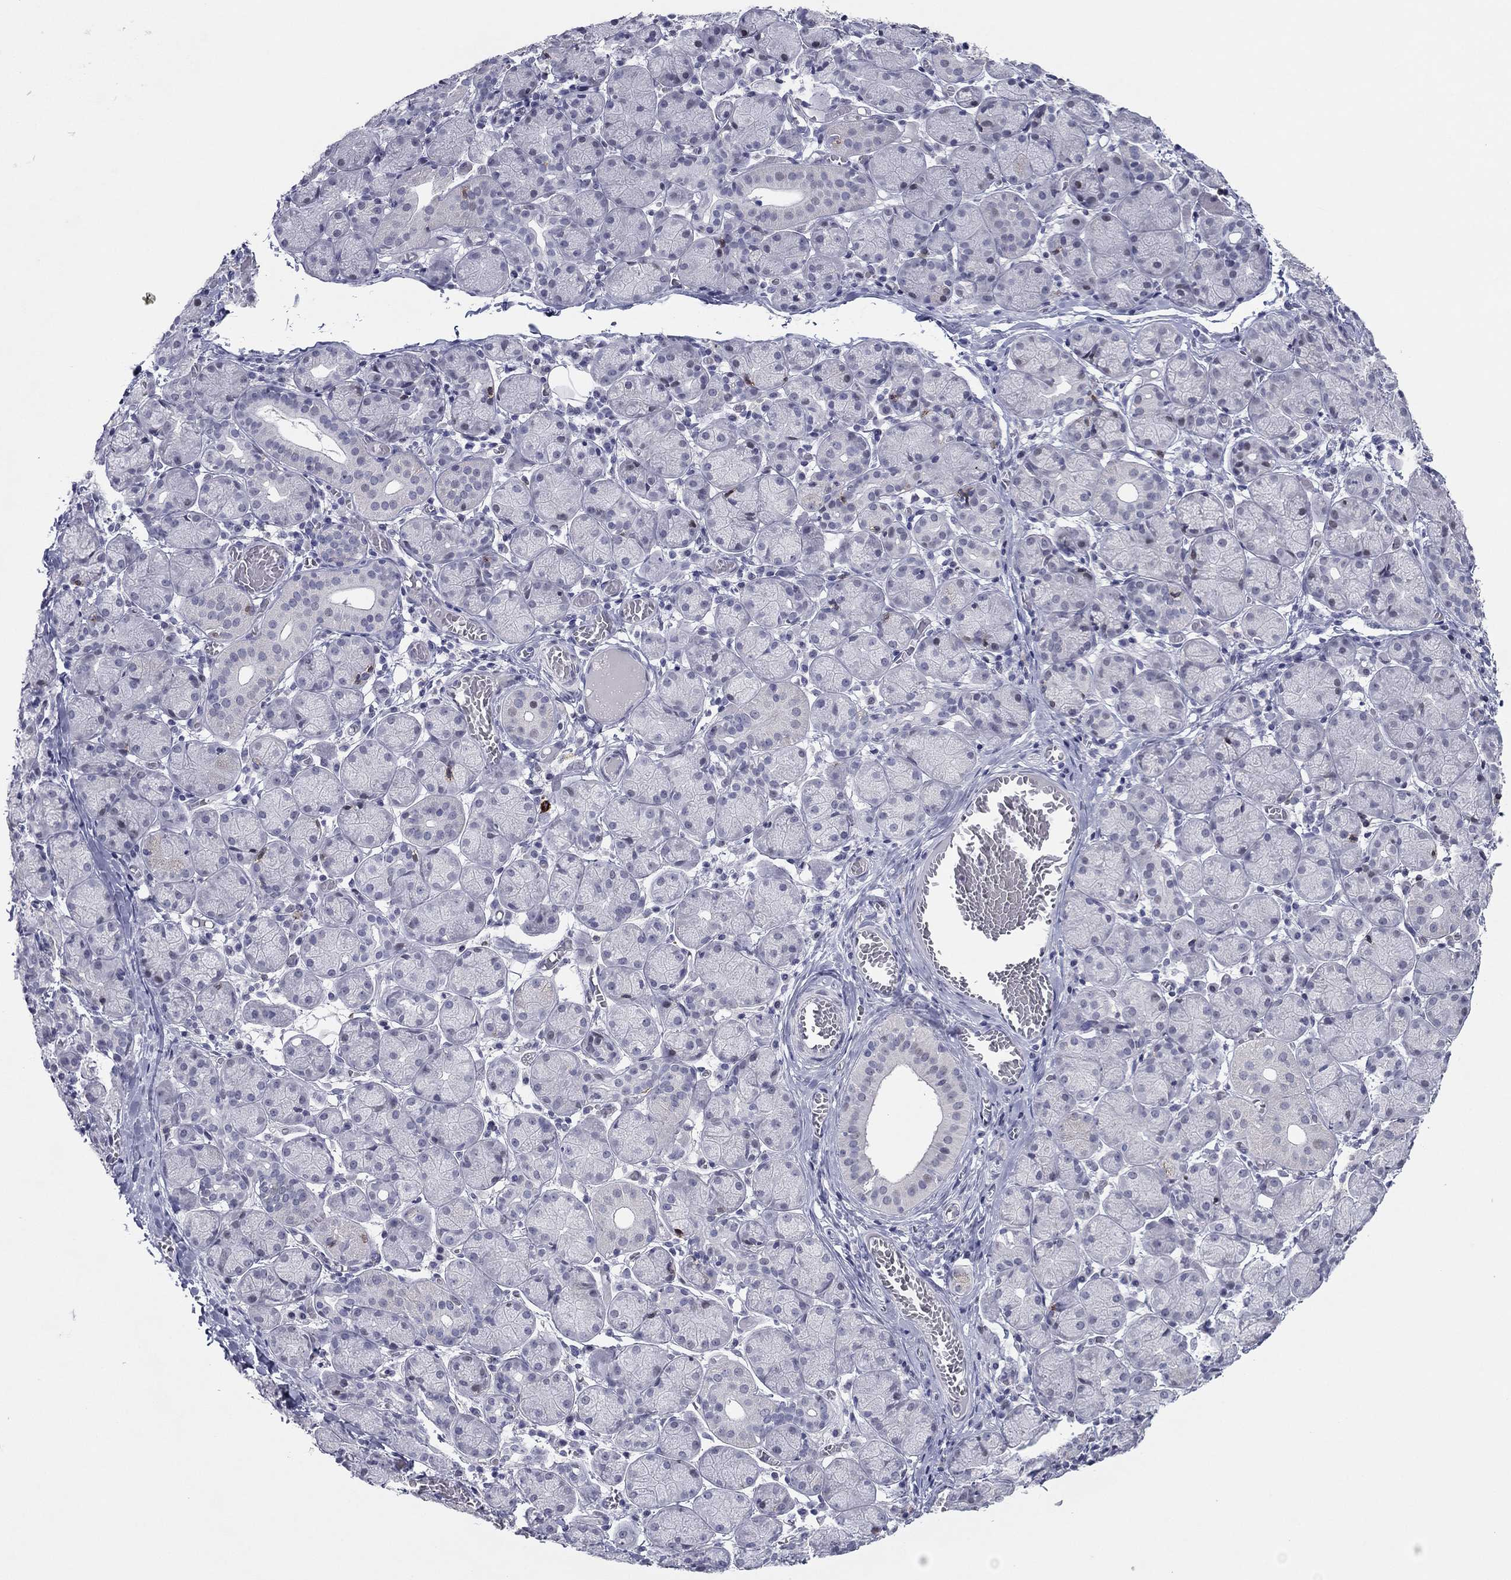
{"staining": {"intensity": "negative", "quantity": "none", "location": "none"}, "tissue": "salivary gland", "cell_type": "Glandular cells", "image_type": "normal", "snomed": [{"axis": "morphology", "description": "Normal tissue, NOS"}, {"axis": "topography", "description": "Salivary gland"}, {"axis": "topography", "description": "Peripheral nerve tissue"}], "caption": "The histopathology image displays no staining of glandular cells in benign salivary gland.", "gene": "ITGAE", "patient": {"sex": "female", "age": 24}}